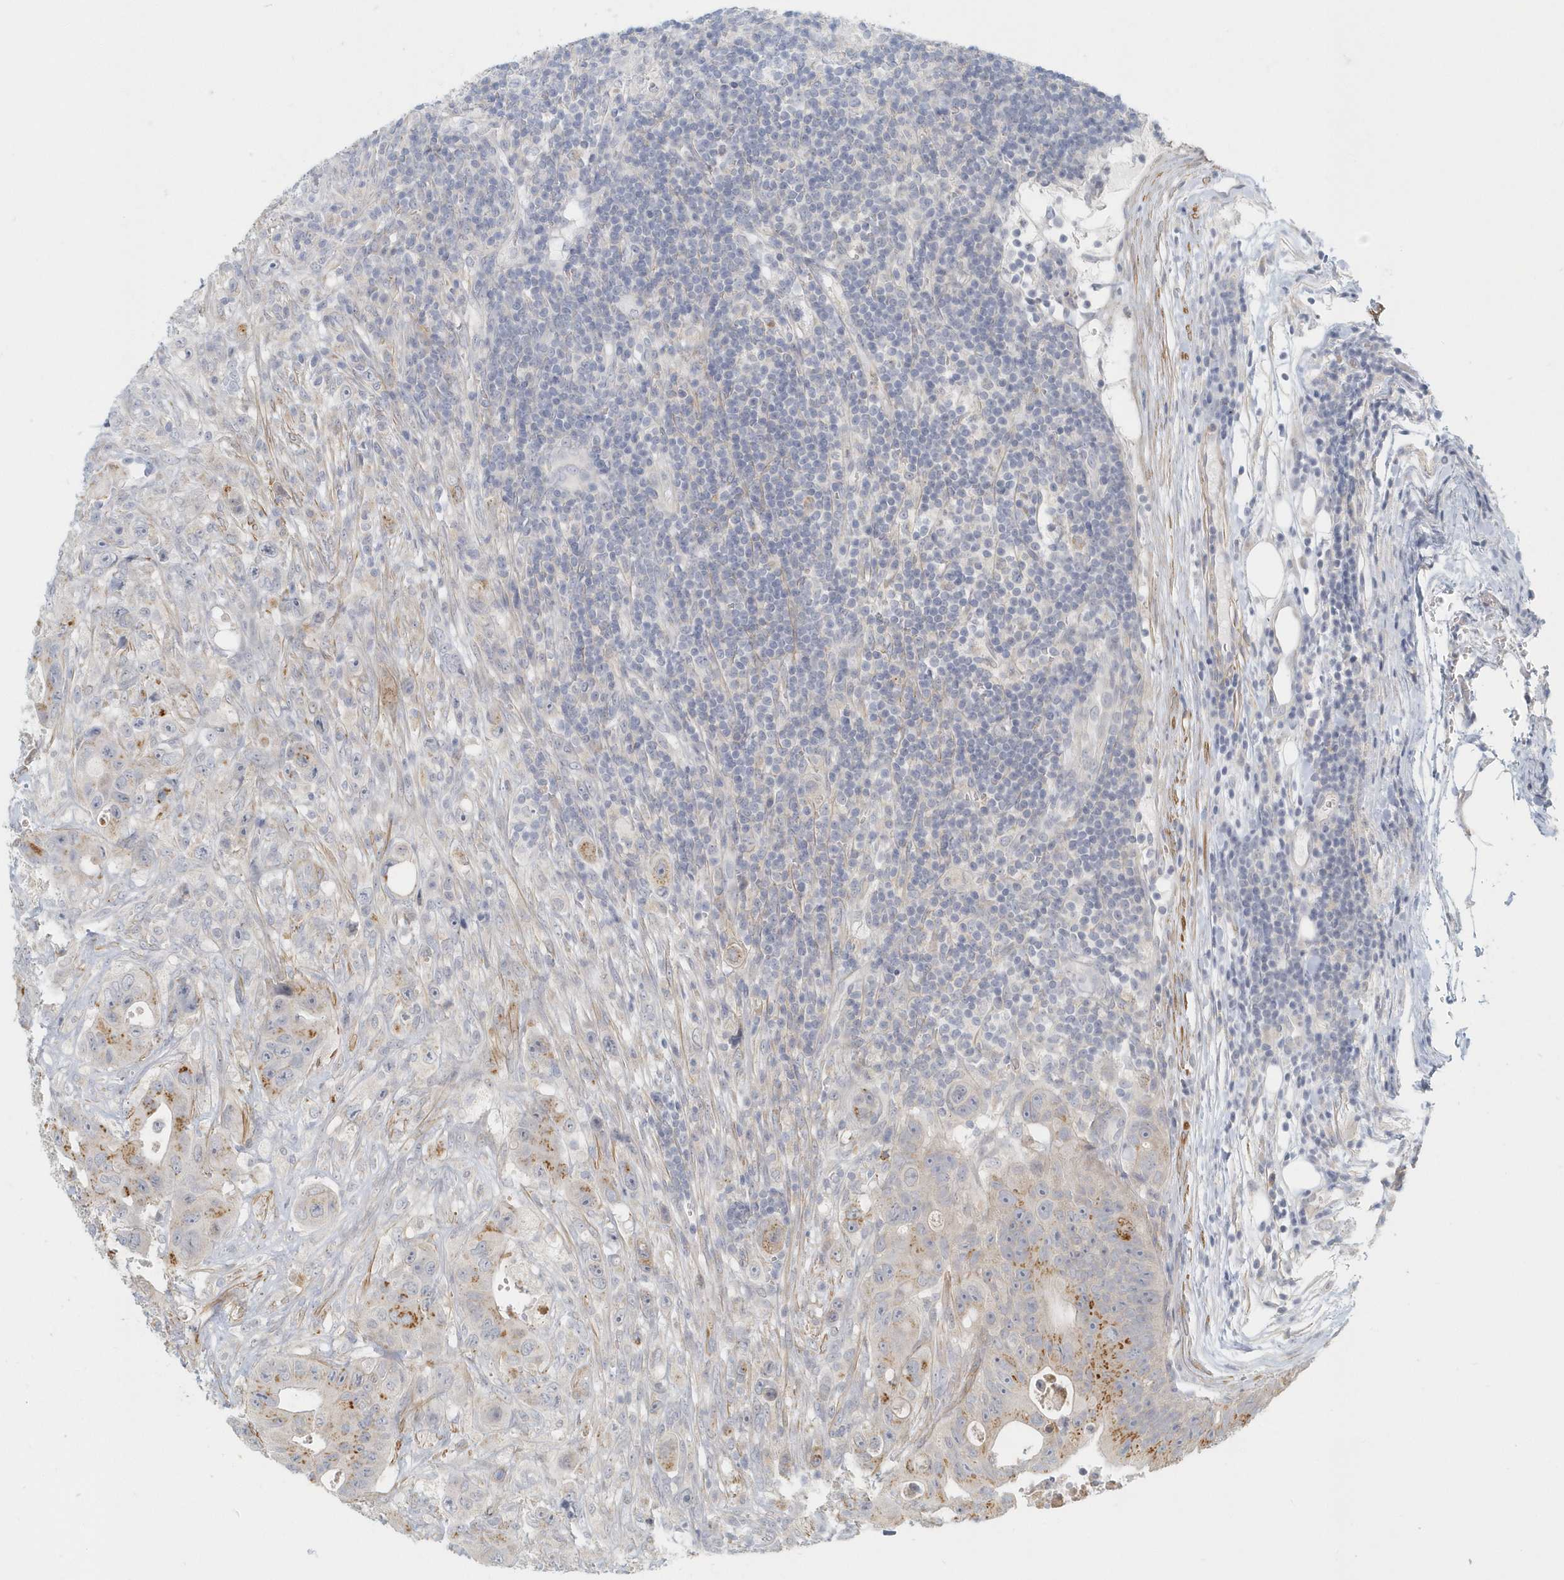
{"staining": {"intensity": "moderate", "quantity": "<25%", "location": "cytoplasmic/membranous"}, "tissue": "colorectal cancer", "cell_type": "Tumor cells", "image_type": "cancer", "snomed": [{"axis": "morphology", "description": "Adenocarcinoma, NOS"}, {"axis": "topography", "description": "Colon"}], "caption": "A micrograph of human colorectal cancer (adenocarcinoma) stained for a protein exhibits moderate cytoplasmic/membranous brown staining in tumor cells. (brown staining indicates protein expression, while blue staining denotes nuclei).", "gene": "NAPB", "patient": {"sex": "female", "age": 46}}